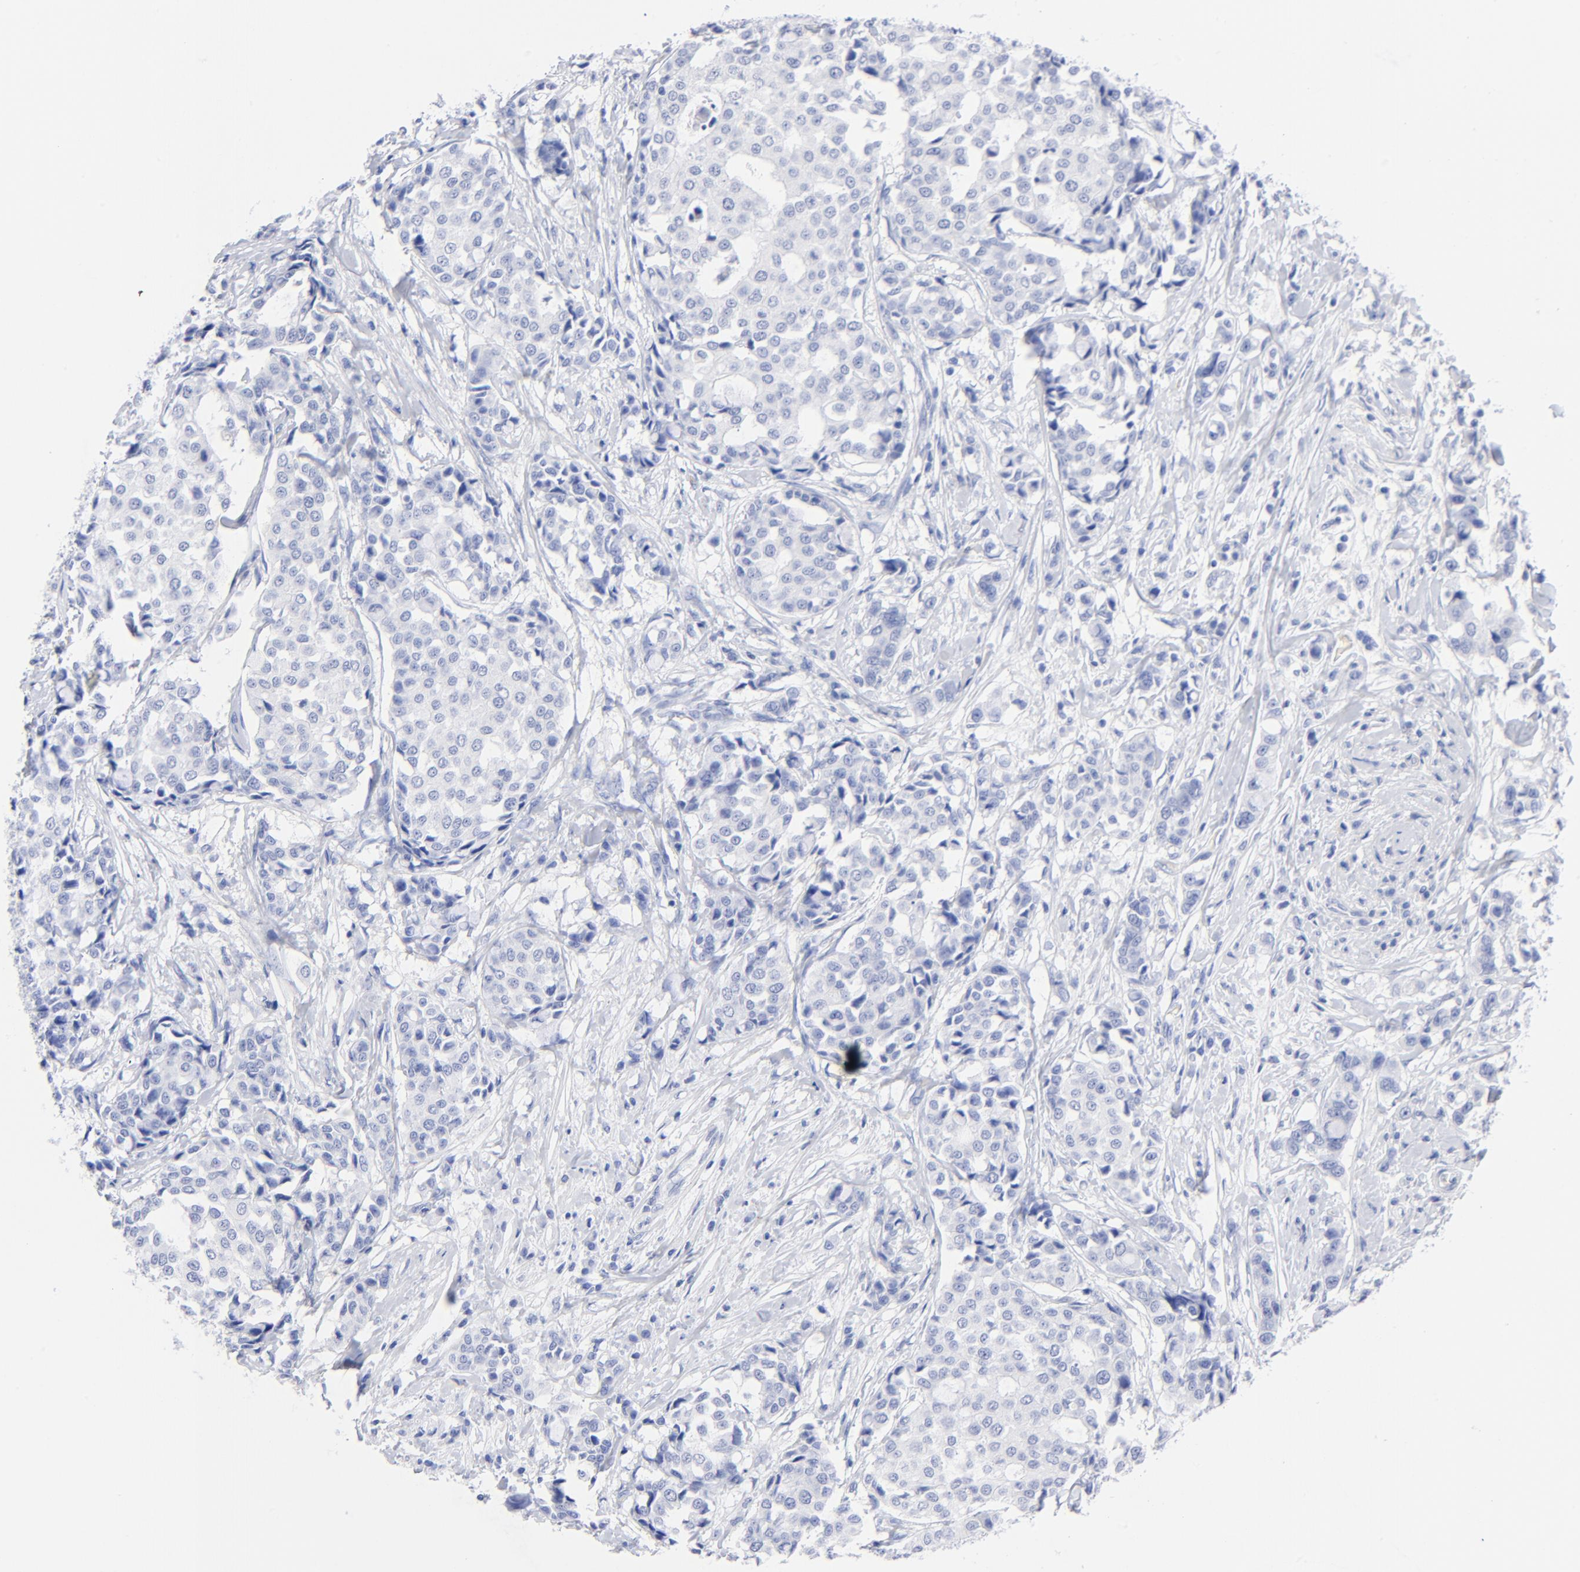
{"staining": {"intensity": "negative", "quantity": "none", "location": "none"}, "tissue": "breast cancer", "cell_type": "Tumor cells", "image_type": "cancer", "snomed": [{"axis": "morphology", "description": "Duct carcinoma"}, {"axis": "topography", "description": "Breast"}], "caption": "High magnification brightfield microscopy of breast cancer (intraductal carcinoma) stained with DAB (brown) and counterstained with hematoxylin (blue): tumor cells show no significant expression. The staining is performed using DAB brown chromogen with nuclei counter-stained in using hematoxylin.", "gene": "ACY1", "patient": {"sex": "female", "age": 27}}